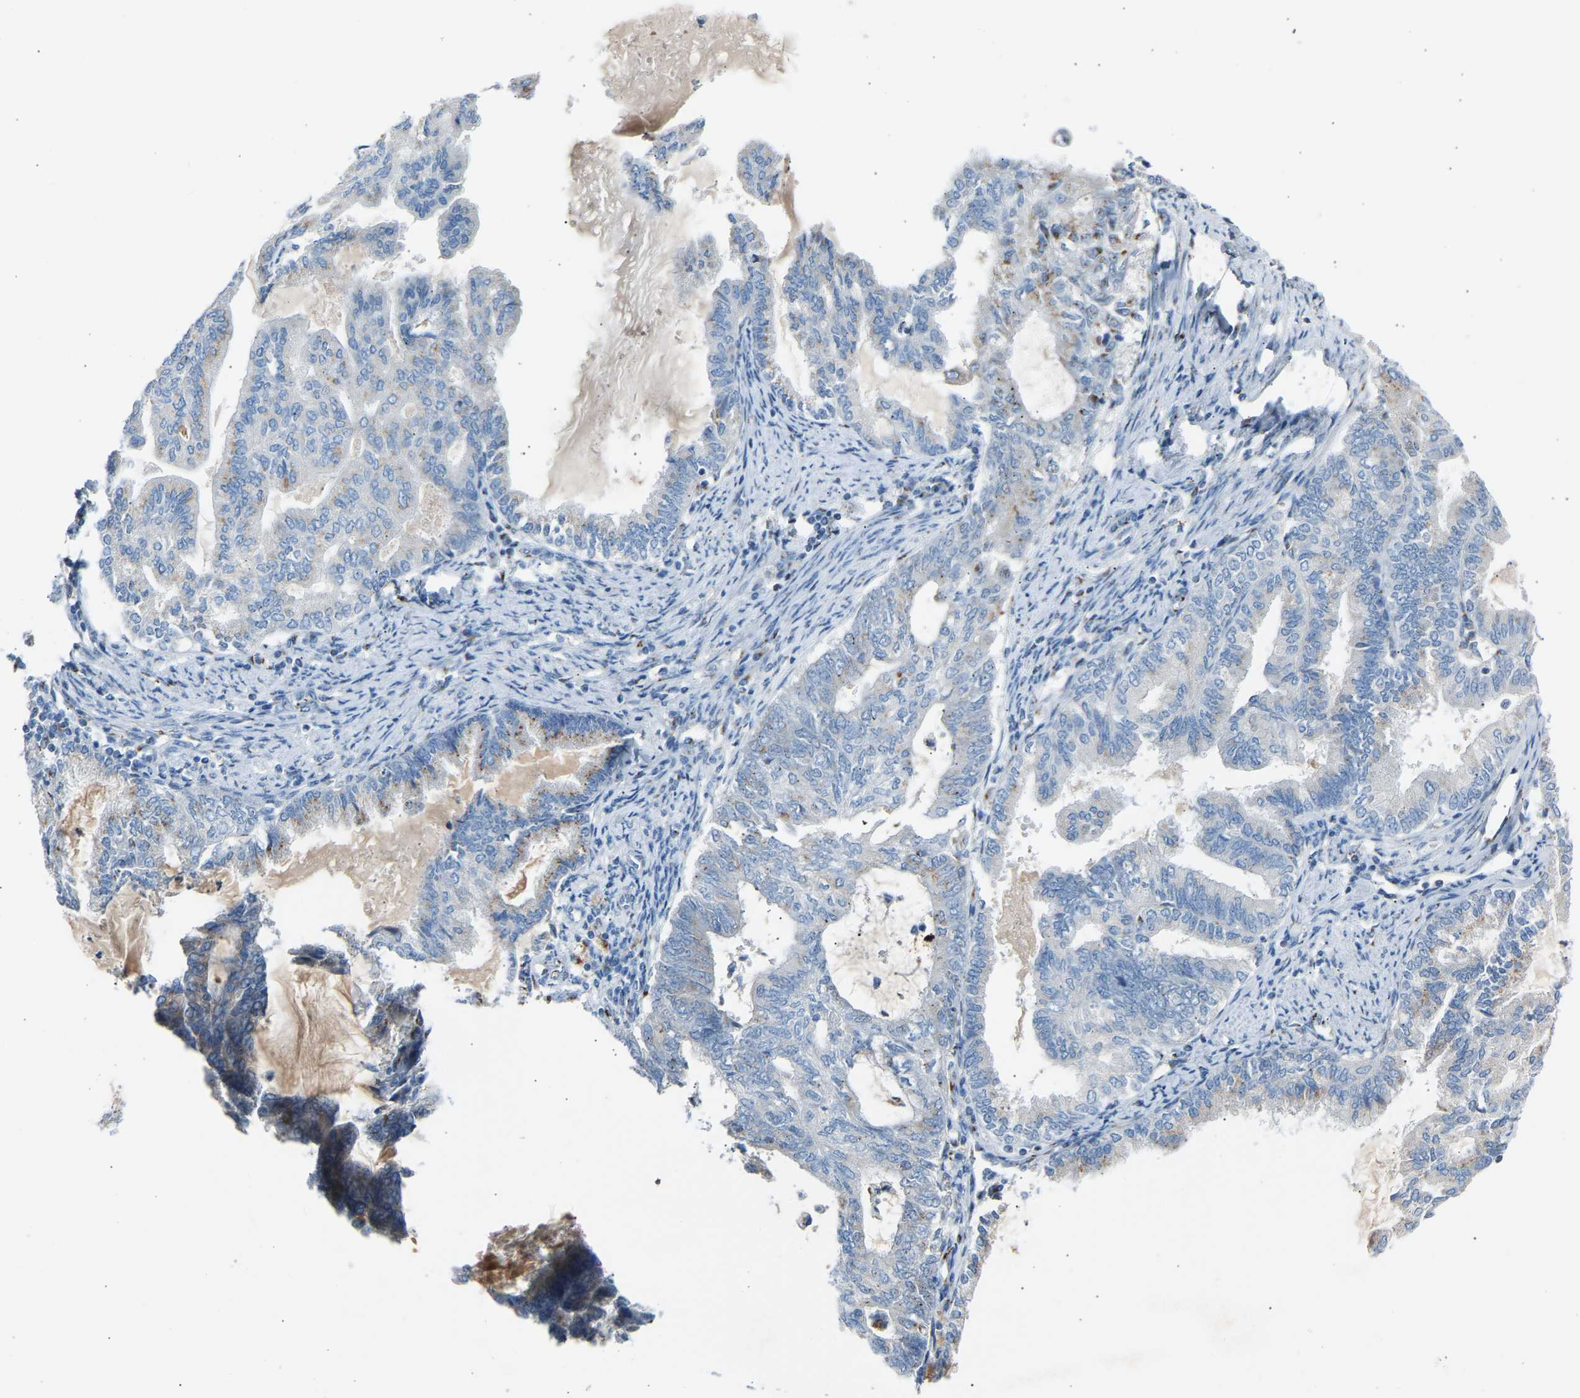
{"staining": {"intensity": "weak", "quantity": "<25%", "location": "cytoplasmic/membranous"}, "tissue": "endometrial cancer", "cell_type": "Tumor cells", "image_type": "cancer", "snomed": [{"axis": "morphology", "description": "Adenocarcinoma, NOS"}, {"axis": "topography", "description": "Endometrium"}], "caption": "This is a photomicrograph of immunohistochemistry (IHC) staining of adenocarcinoma (endometrial), which shows no expression in tumor cells. The staining was performed using DAB (3,3'-diaminobenzidine) to visualize the protein expression in brown, while the nuclei were stained in blue with hematoxylin (Magnification: 20x).", "gene": "CYREN", "patient": {"sex": "female", "age": 86}}